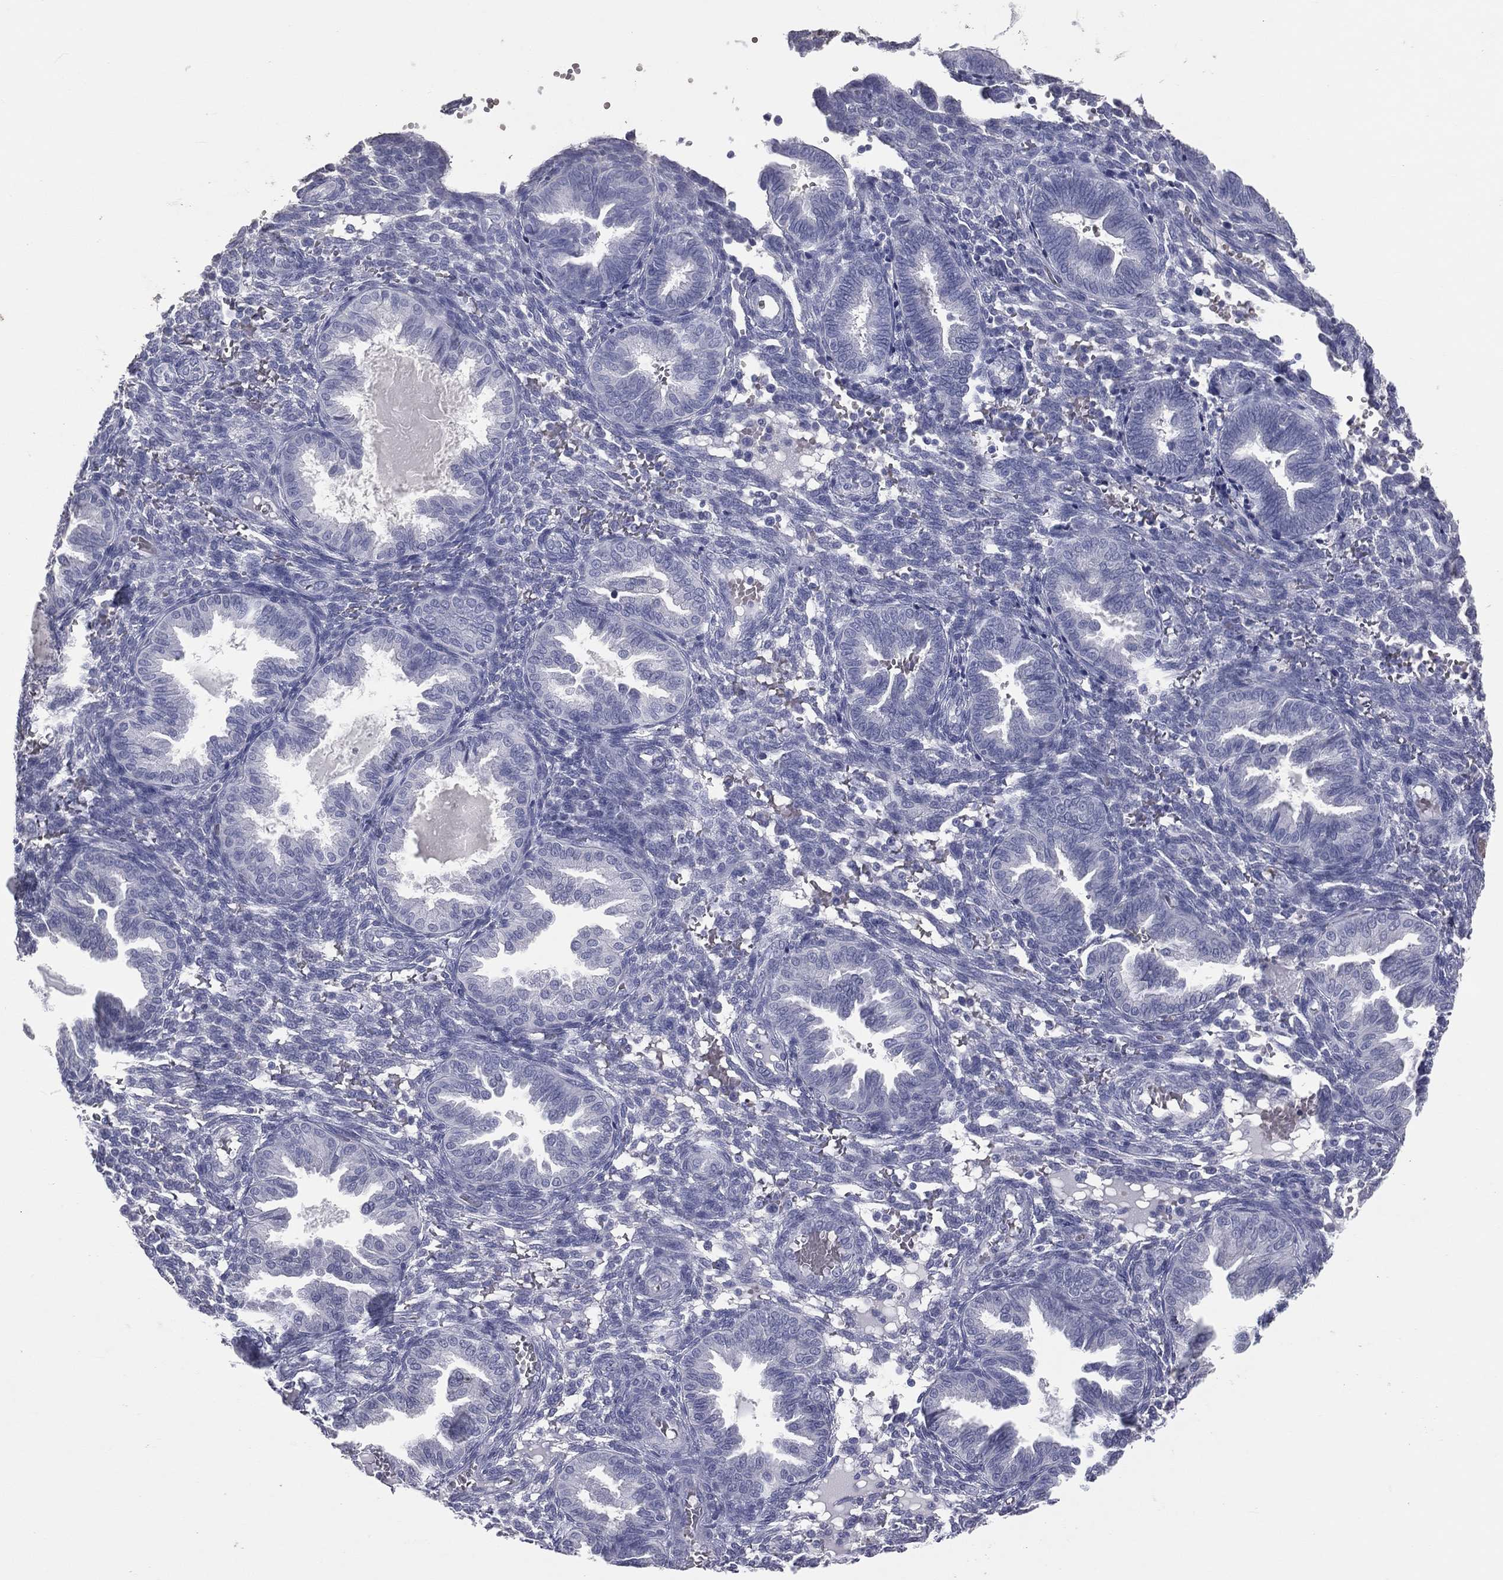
{"staining": {"intensity": "negative", "quantity": "none", "location": "none"}, "tissue": "endometrium", "cell_type": "Cells in endometrial stroma", "image_type": "normal", "snomed": [{"axis": "morphology", "description": "Normal tissue, NOS"}, {"axis": "topography", "description": "Endometrium"}], "caption": "This histopathology image is of unremarkable endometrium stained with IHC to label a protein in brown with the nuclei are counter-stained blue. There is no expression in cells in endometrial stroma.", "gene": "ESX1", "patient": {"sex": "female", "age": 42}}